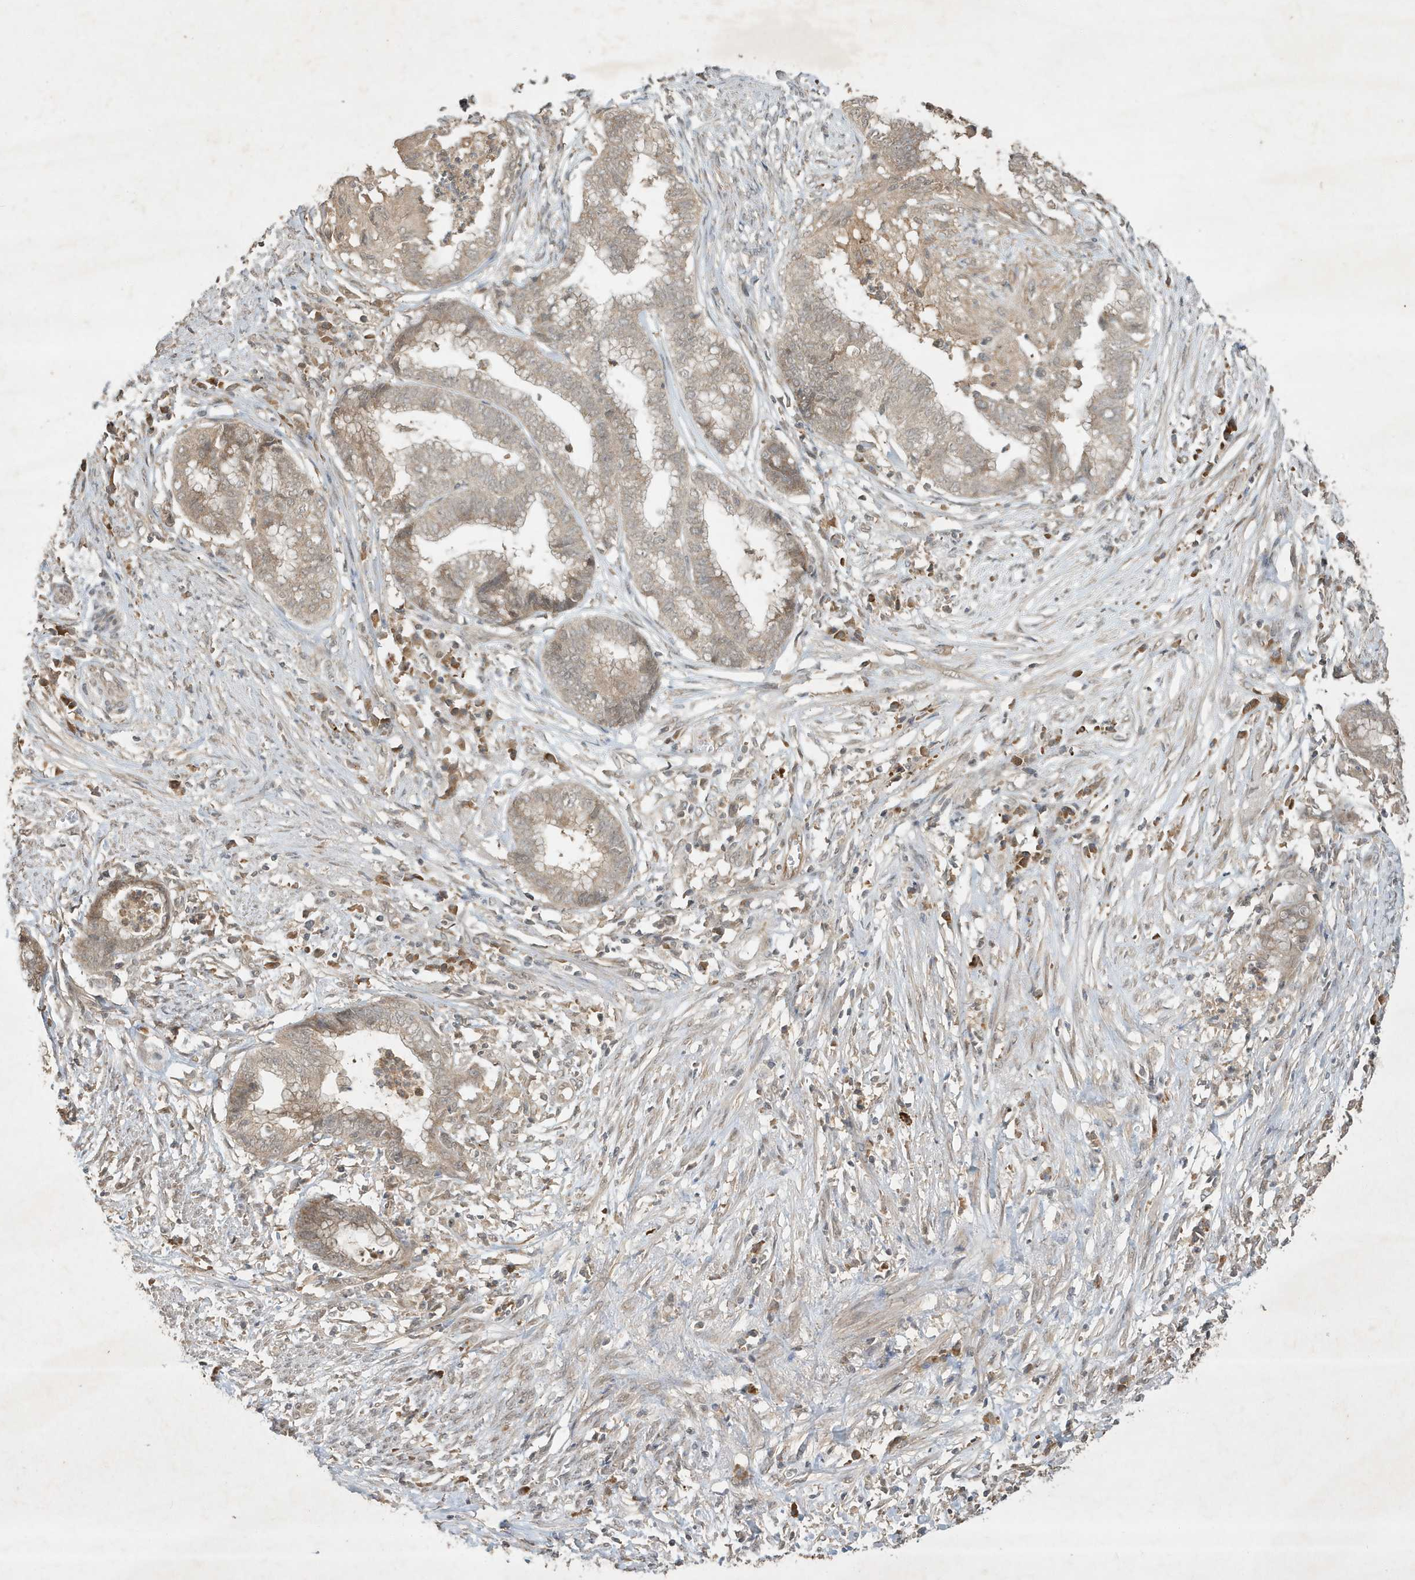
{"staining": {"intensity": "weak", "quantity": "25%-75%", "location": "cytoplasmic/membranous"}, "tissue": "endometrial cancer", "cell_type": "Tumor cells", "image_type": "cancer", "snomed": [{"axis": "morphology", "description": "Necrosis, NOS"}, {"axis": "morphology", "description": "Adenocarcinoma, NOS"}, {"axis": "topography", "description": "Endometrium"}], "caption": "IHC image of neoplastic tissue: adenocarcinoma (endometrial) stained using immunohistochemistry (IHC) displays low levels of weak protein expression localized specifically in the cytoplasmic/membranous of tumor cells, appearing as a cytoplasmic/membranous brown color.", "gene": "ABCB9", "patient": {"sex": "female", "age": 79}}